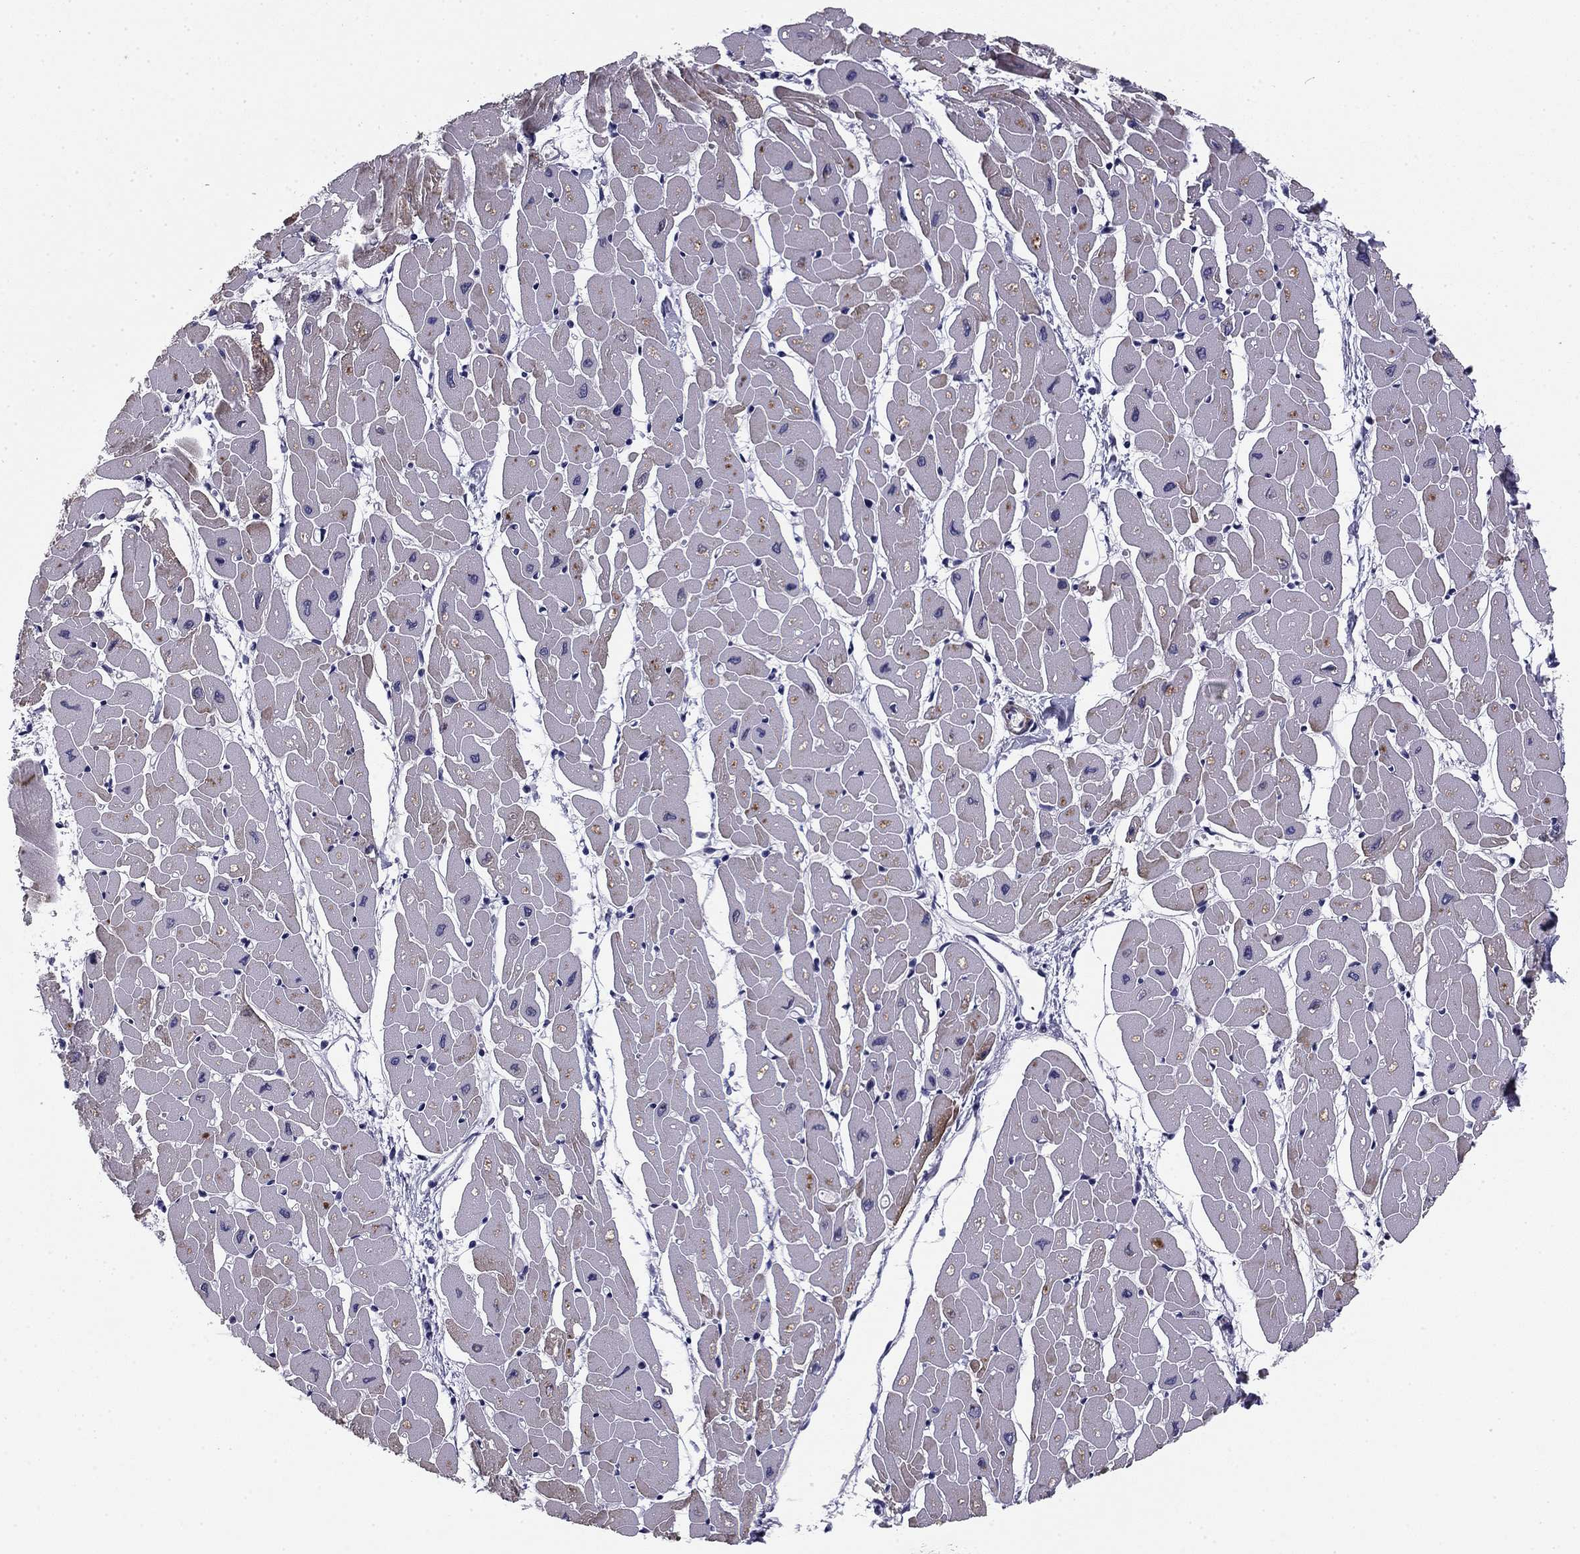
{"staining": {"intensity": "strong", "quantity": "<25%", "location": "cytoplasmic/membranous"}, "tissue": "heart muscle", "cell_type": "Cardiomyocytes", "image_type": "normal", "snomed": [{"axis": "morphology", "description": "Normal tissue, NOS"}, {"axis": "topography", "description": "Heart"}], "caption": "Protein staining of benign heart muscle reveals strong cytoplasmic/membranous positivity in about <25% of cardiomyocytes.", "gene": "FLNC", "patient": {"sex": "male", "age": 57}}